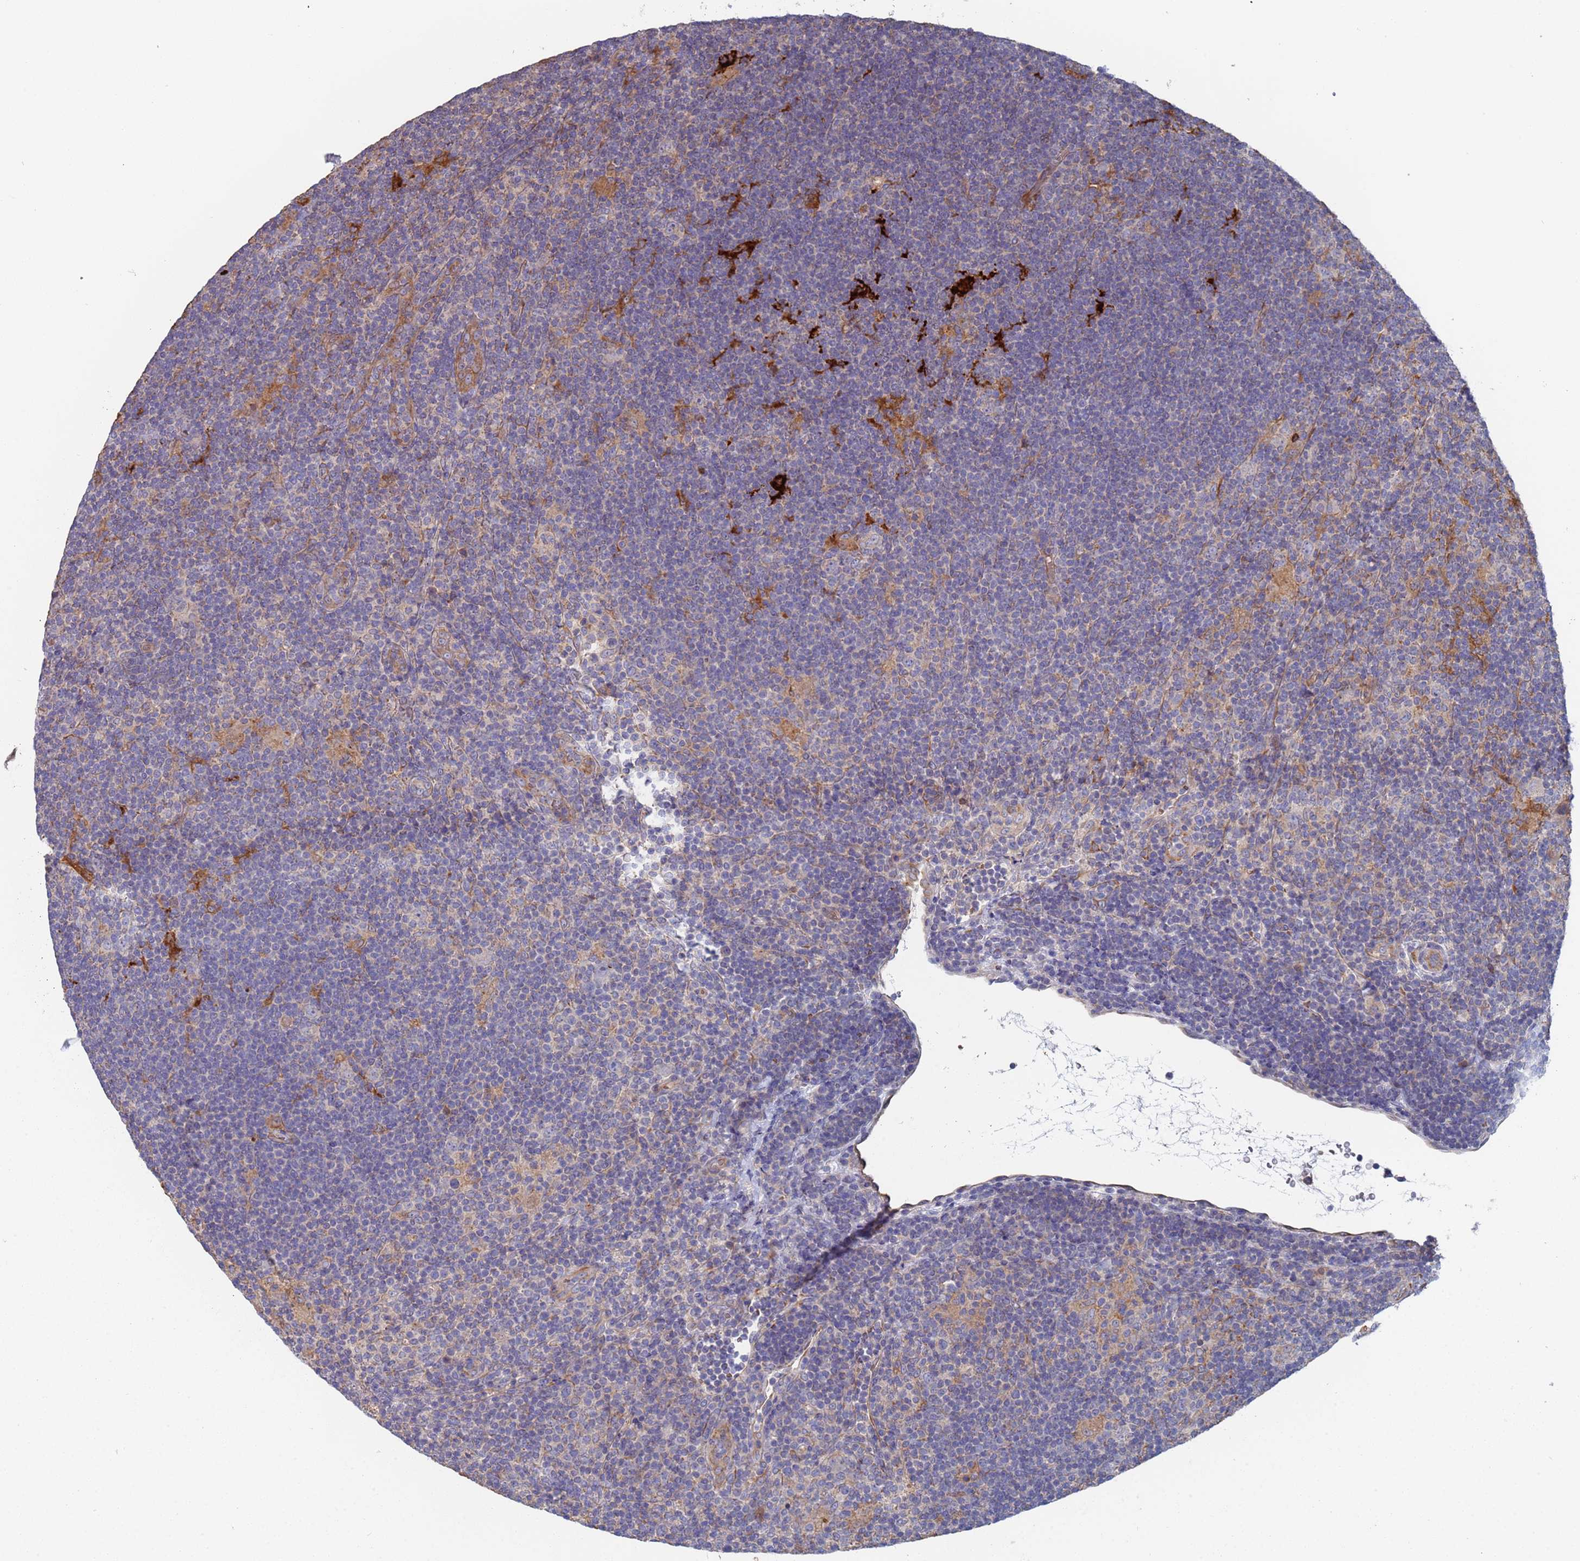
{"staining": {"intensity": "negative", "quantity": "none", "location": "none"}, "tissue": "lymphoma", "cell_type": "Tumor cells", "image_type": "cancer", "snomed": [{"axis": "morphology", "description": "Hodgkin's disease, NOS"}, {"axis": "topography", "description": "Lymph node"}], "caption": "Tumor cells show no significant expression in lymphoma.", "gene": "MALRD1", "patient": {"sex": "female", "age": 57}}